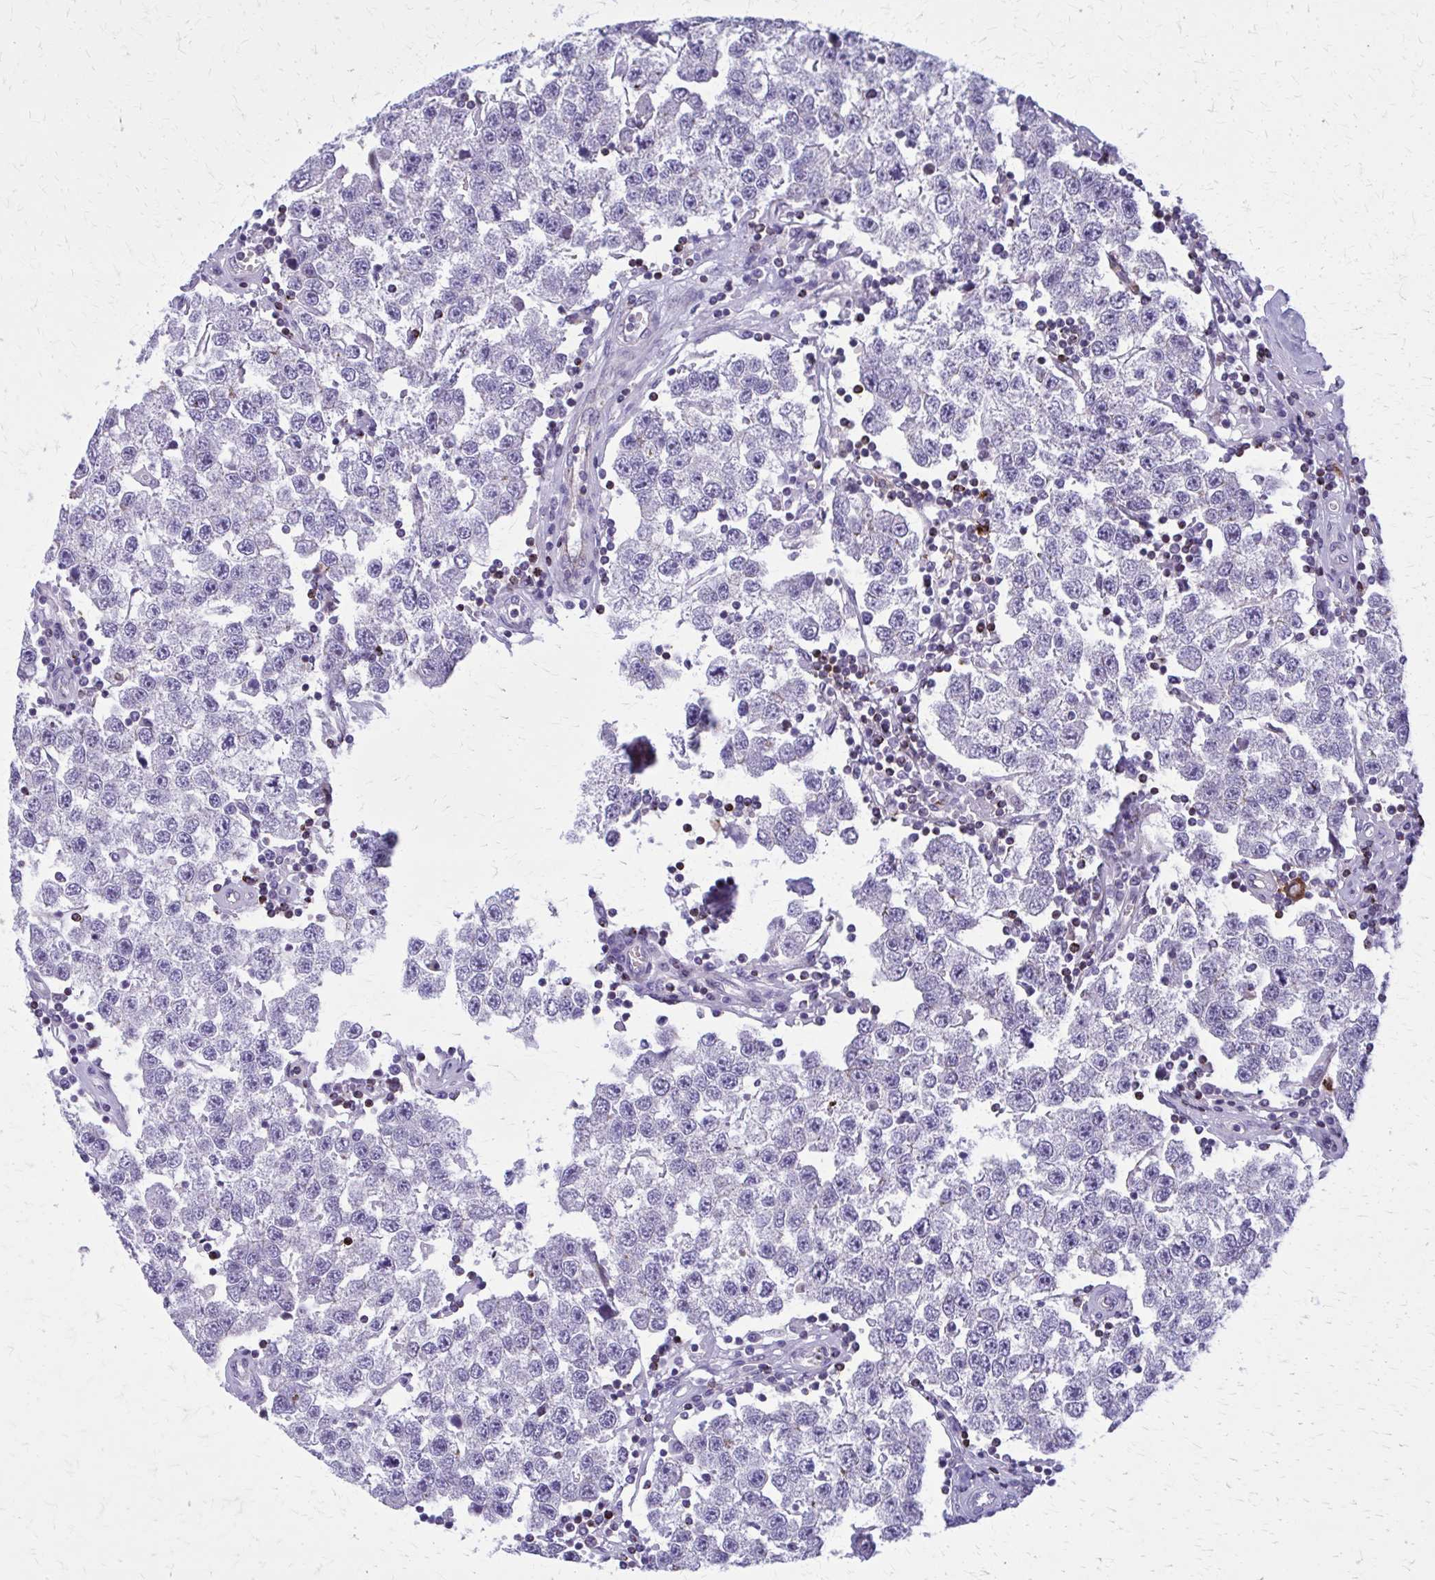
{"staining": {"intensity": "negative", "quantity": "none", "location": "none"}, "tissue": "testis cancer", "cell_type": "Tumor cells", "image_type": "cancer", "snomed": [{"axis": "morphology", "description": "Seminoma, NOS"}, {"axis": "topography", "description": "Testis"}], "caption": "A micrograph of human testis cancer is negative for staining in tumor cells.", "gene": "PEDS1", "patient": {"sex": "male", "age": 34}}